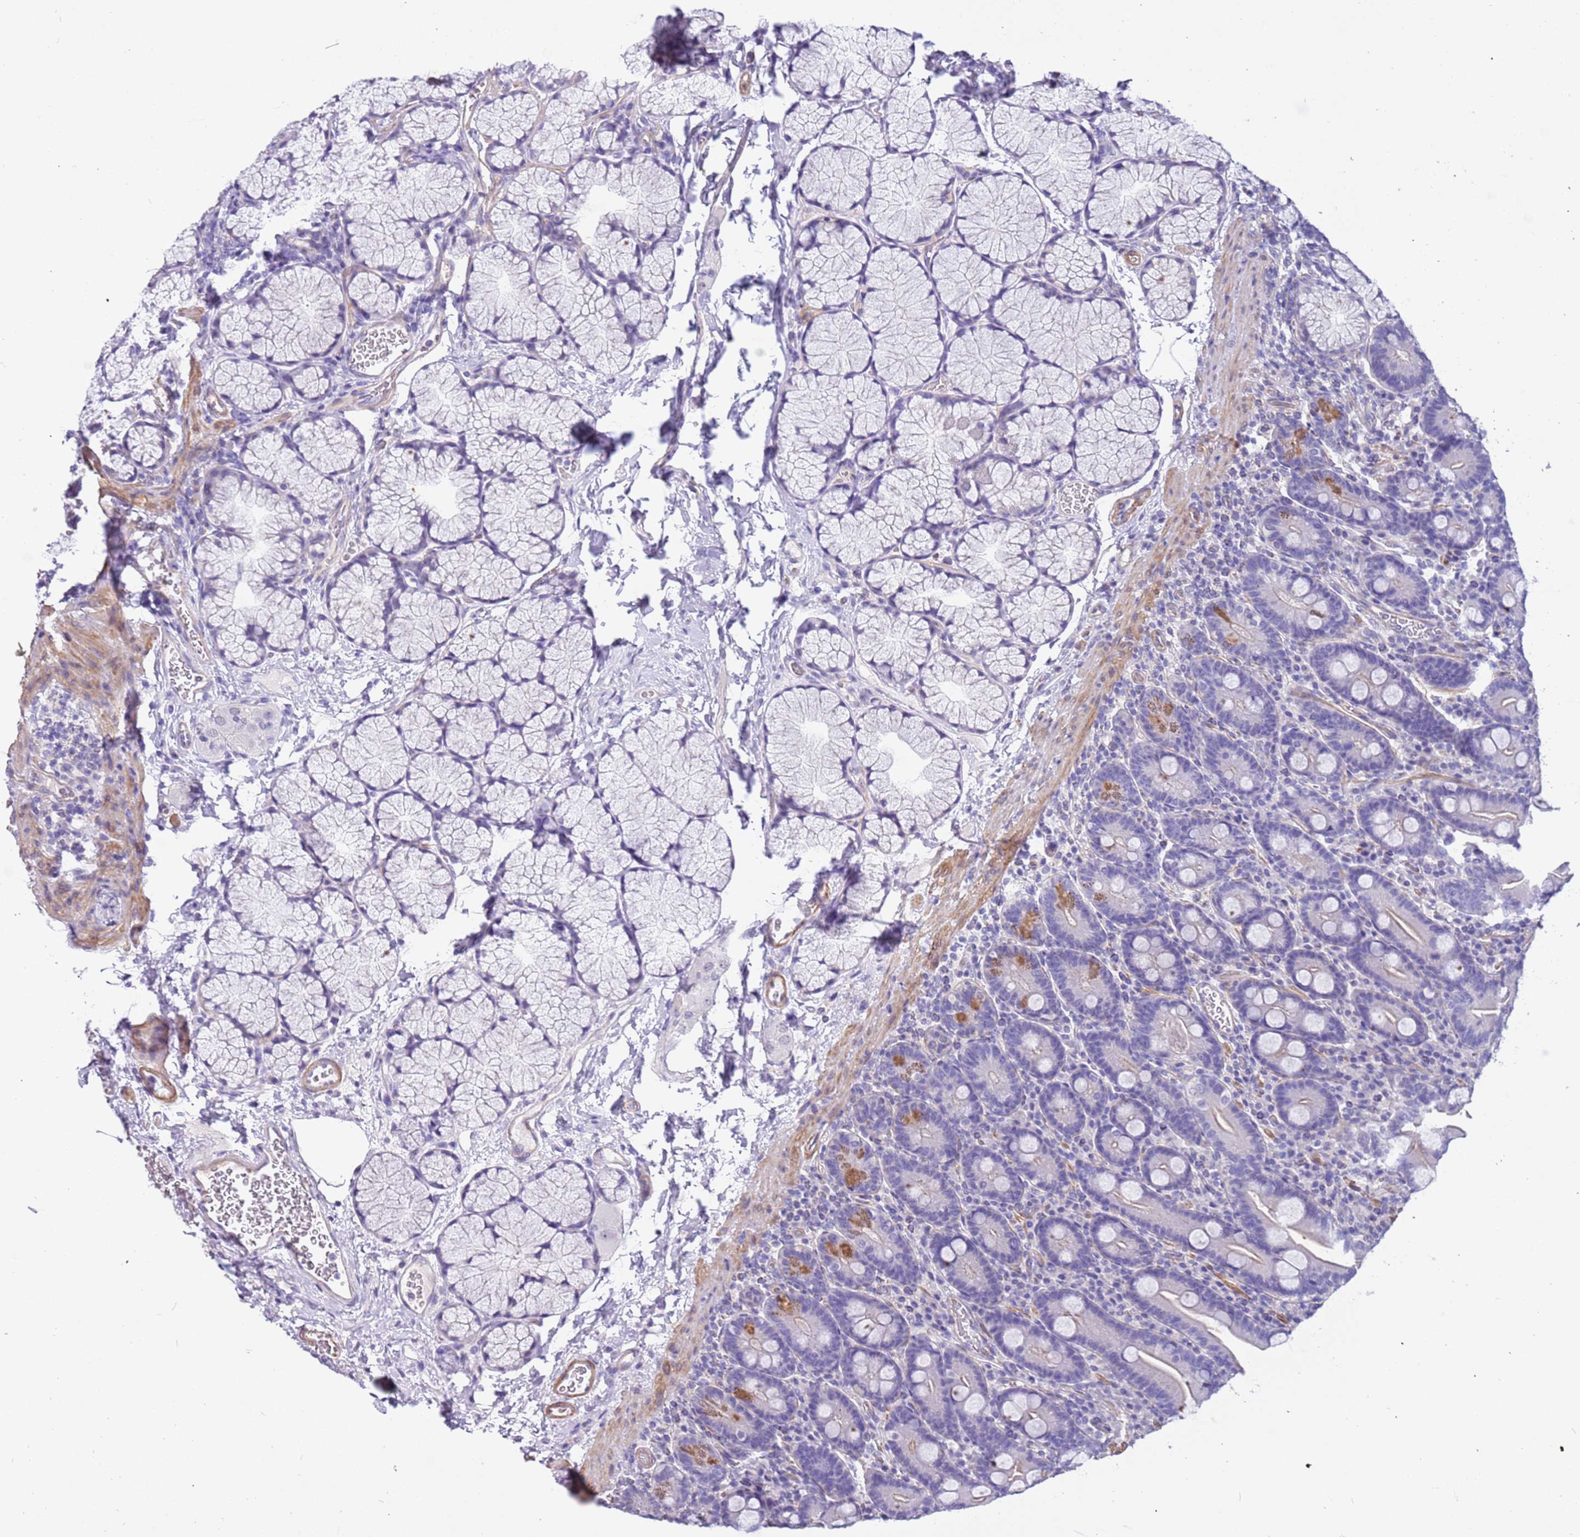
{"staining": {"intensity": "moderate", "quantity": "<25%", "location": "cytoplasmic/membranous"}, "tissue": "duodenum", "cell_type": "Glandular cells", "image_type": "normal", "snomed": [{"axis": "morphology", "description": "Normal tissue, NOS"}, {"axis": "topography", "description": "Duodenum"}], "caption": "A brown stain highlights moderate cytoplasmic/membranous staining of a protein in glandular cells of benign human duodenum. The staining was performed using DAB (3,3'-diaminobenzidine), with brown indicating positive protein expression. Nuclei are stained blue with hematoxylin.", "gene": "PCGF2", "patient": {"sex": "male", "age": 35}}